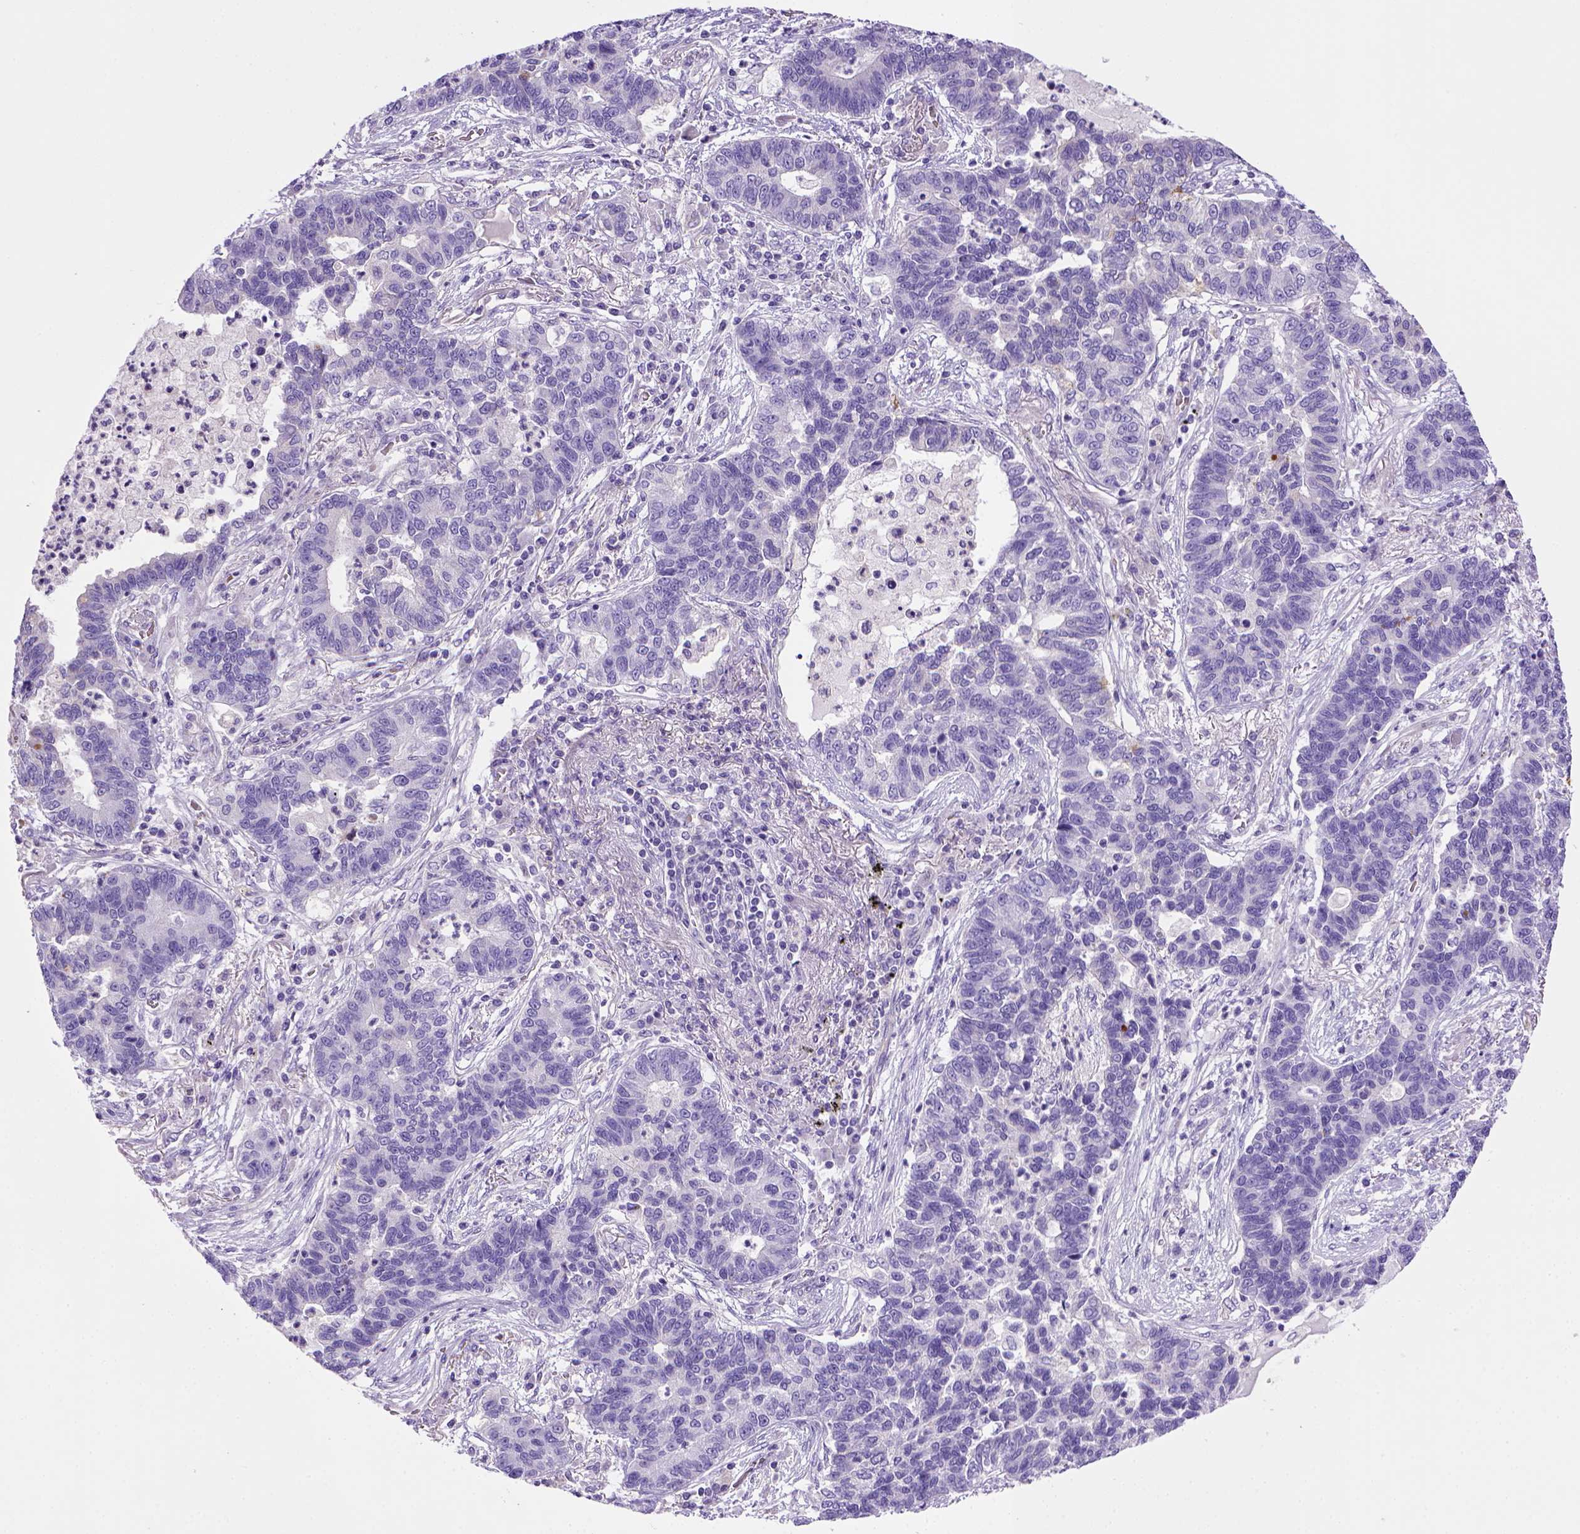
{"staining": {"intensity": "negative", "quantity": "none", "location": "none"}, "tissue": "lung cancer", "cell_type": "Tumor cells", "image_type": "cancer", "snomed": [{"axis": "morphology", "description": "Adenocarcinoma, NOS"}, {"axis": "topography", "description": "Lung"}], "caption": "Human adenocarcinoma (lung) stained for a protein using immunohistochemistry demonstrates no expression in tumor cells.", "gene": "BAAT", "patient": {"sex": "female", "age": 57}}